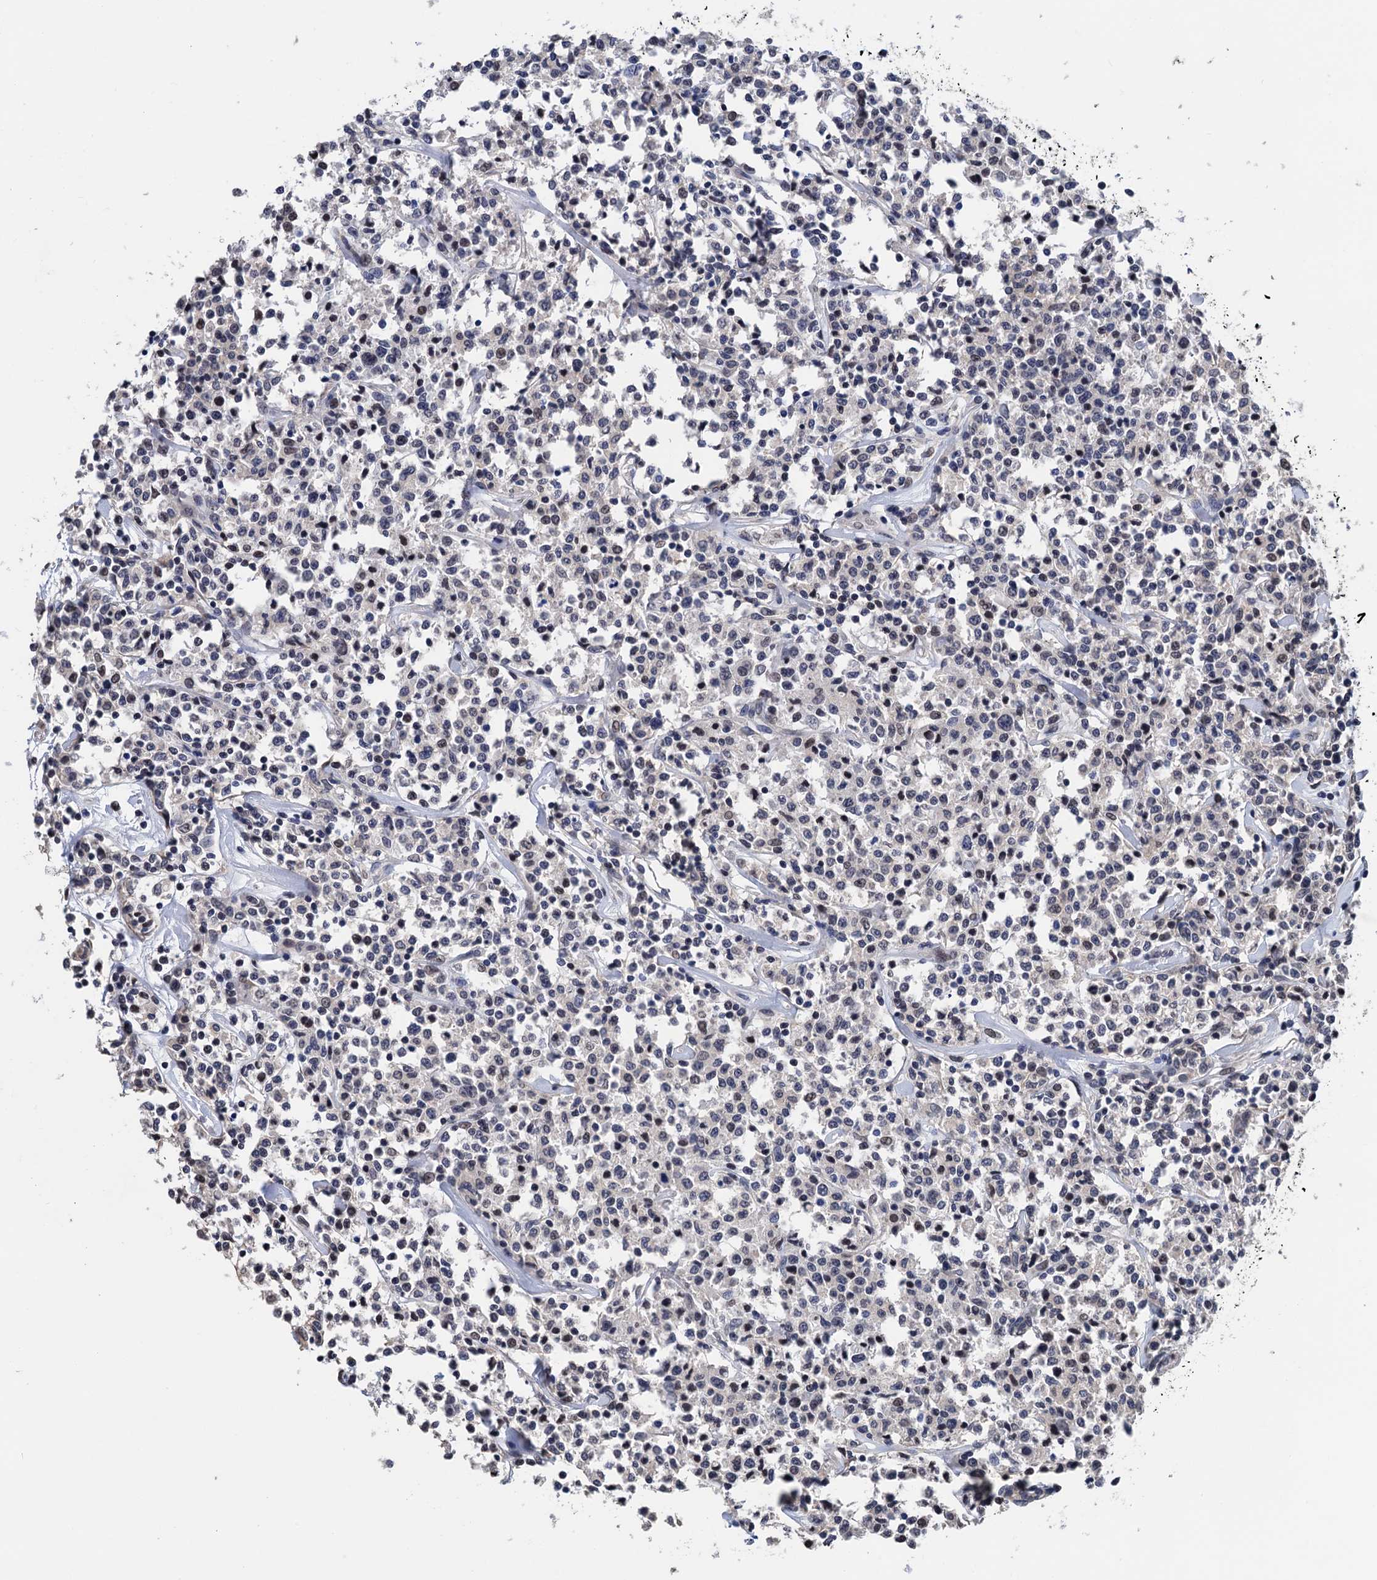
{"staining": {"intensity": "weak", "quantity": "<25%", "location": "nuclear"}, "tissue": "lymphoma", "cell_type": "Tumor cells", "image_type": "cancer", "snomed": [{"axis": "morphology", "description": "Malignant lymphoma, non-Hodgkin's type, Low grade"}, {"axis": "topography", "description": "Small intestine"}], "caption": "This is an immunohistochemistry (IHC) histopathology image of low-grade malignant lymphoma, non-Hodgkin's type. There is no positivity in tumor cells.", "gene": "ART5", "patient": {"sex": "female", "age": 59}}